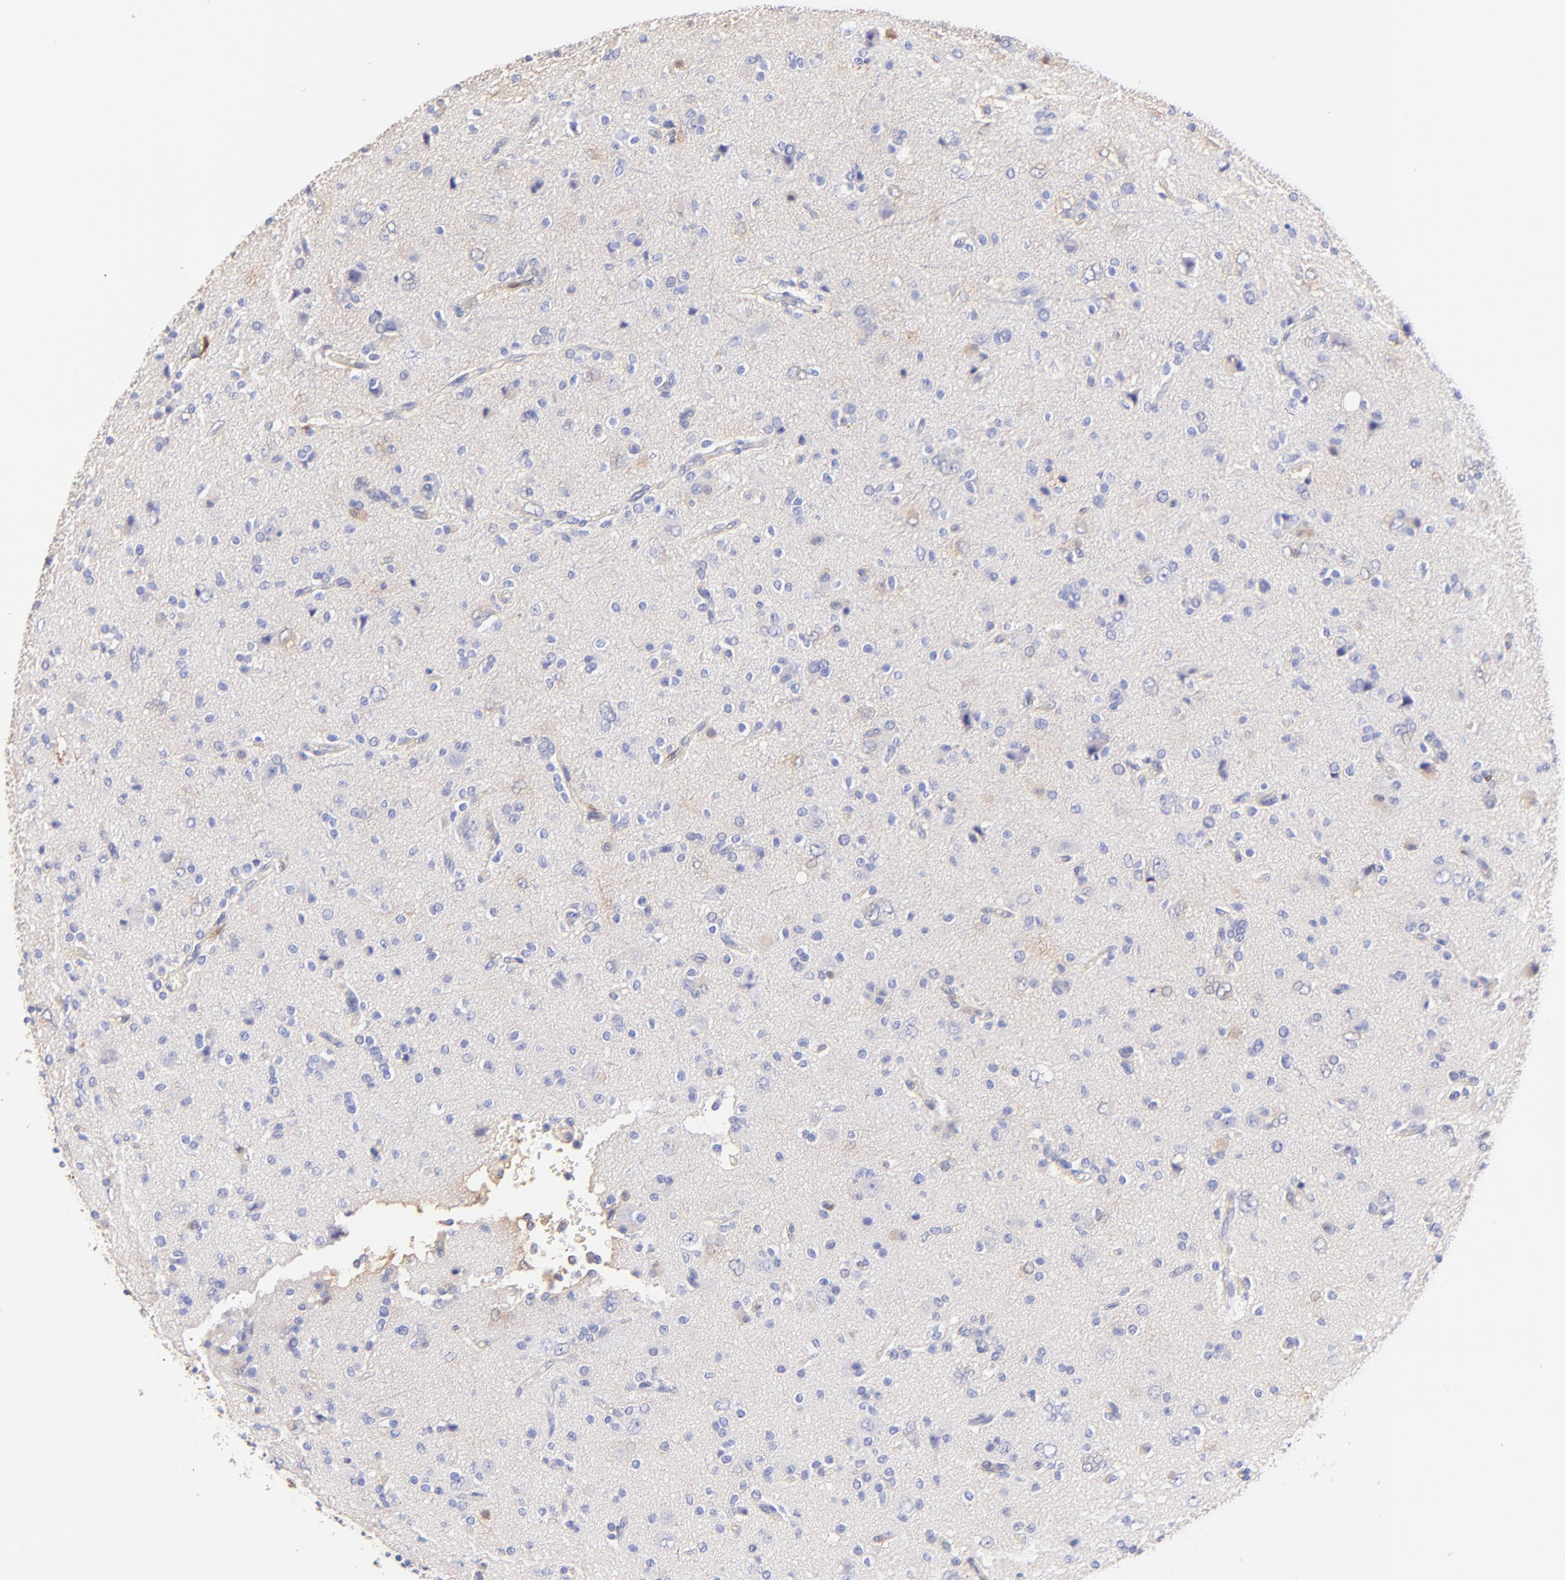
{"staining": {"intensity": "negative", "quantity": "none", "location": "none"}, "tissue": "glioma", "cell_type": "Tumor cells", "image_type": "cancer", "snomed": [{"axis": "morphology", "description": "Glioma, malignant, High grade"}, {"axis": "topography", "description": "Brain"}], "caption": "IHC of human malignant high-grade glioma shows no expression in tumor cells.", "gene": "ALDH1A1", "patient": {"sex": "male", "age": 47}}